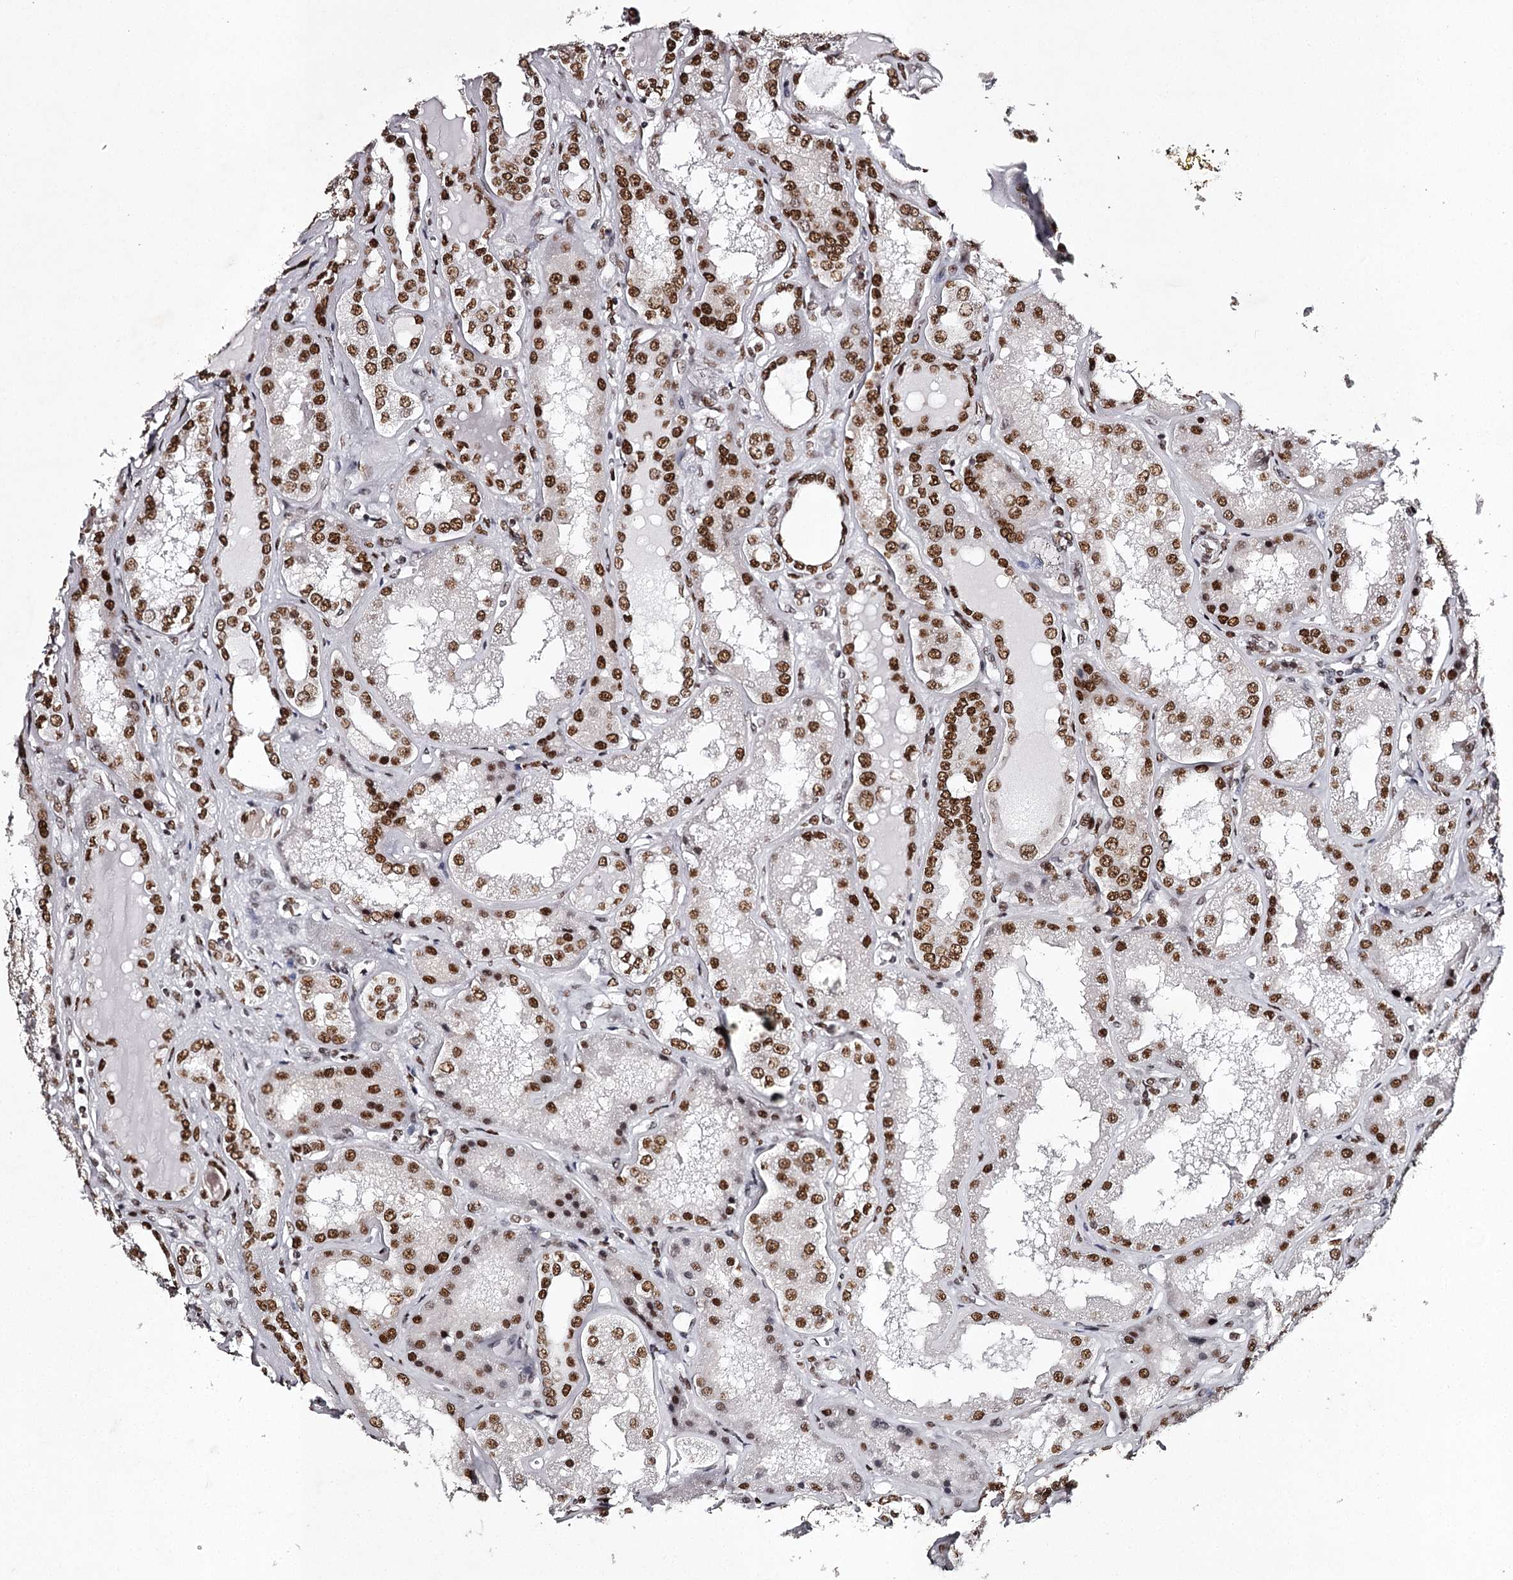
{"staining": {"intensity": "moderate", "quantity": "<25%", "location": "nuclear"}, "tissue": "kidney", "cell_type": "Cells in glomeruli", "image_type": "normal", "snomed": [{"axis": "morphology", "description": "Normal tissue, NOS"}, {"axis": "topography", "description": "Kidney"}], "caption": "Immunohistochemical staining of unremarkable human kidney shows moderate nuclear protein staining in about <25% of cells in glomeruli.", "gene": "PSPC1", "patient": {"sex": "female", "age": 56}}